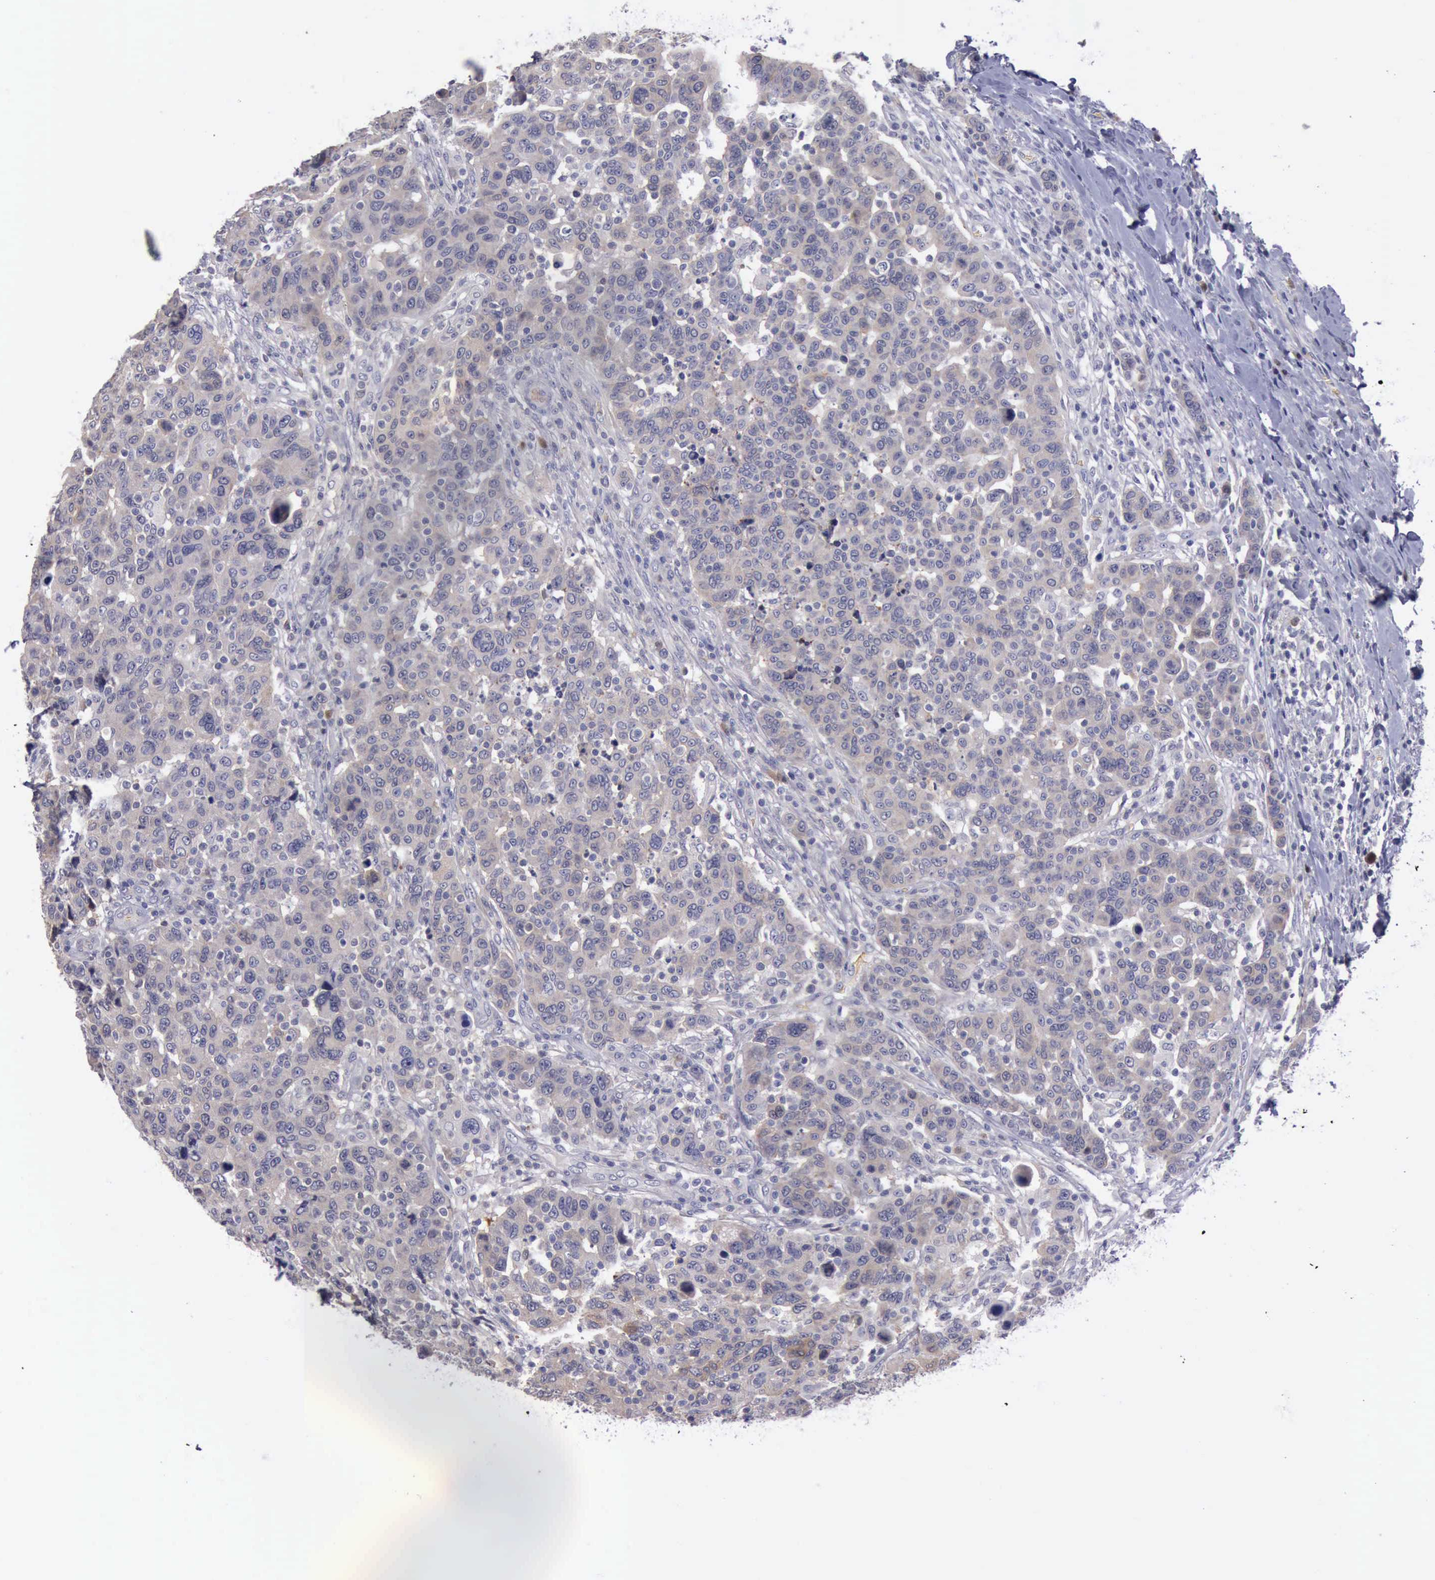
{"staining": {"intensity": "weak", "quantity": ">75%", "location": "cytoplasmic/membranous"}, "tissue": "breast cancer", "cell_type": "Tumor cells", "image_type": "cancer", "snomed": [{"axis": "morphology", "description": "Duct carcinoma"}, {"axis": "topography", "description": "Breast"}], "caption": "Immunohistochemical staining of breast invasive ductal carcinoma reveals weak cytoplasmic/membranous protein staining in about >75% of tumor cells.", "gene": "CEP128", "patient": {"sex": "female", "age": 37}}